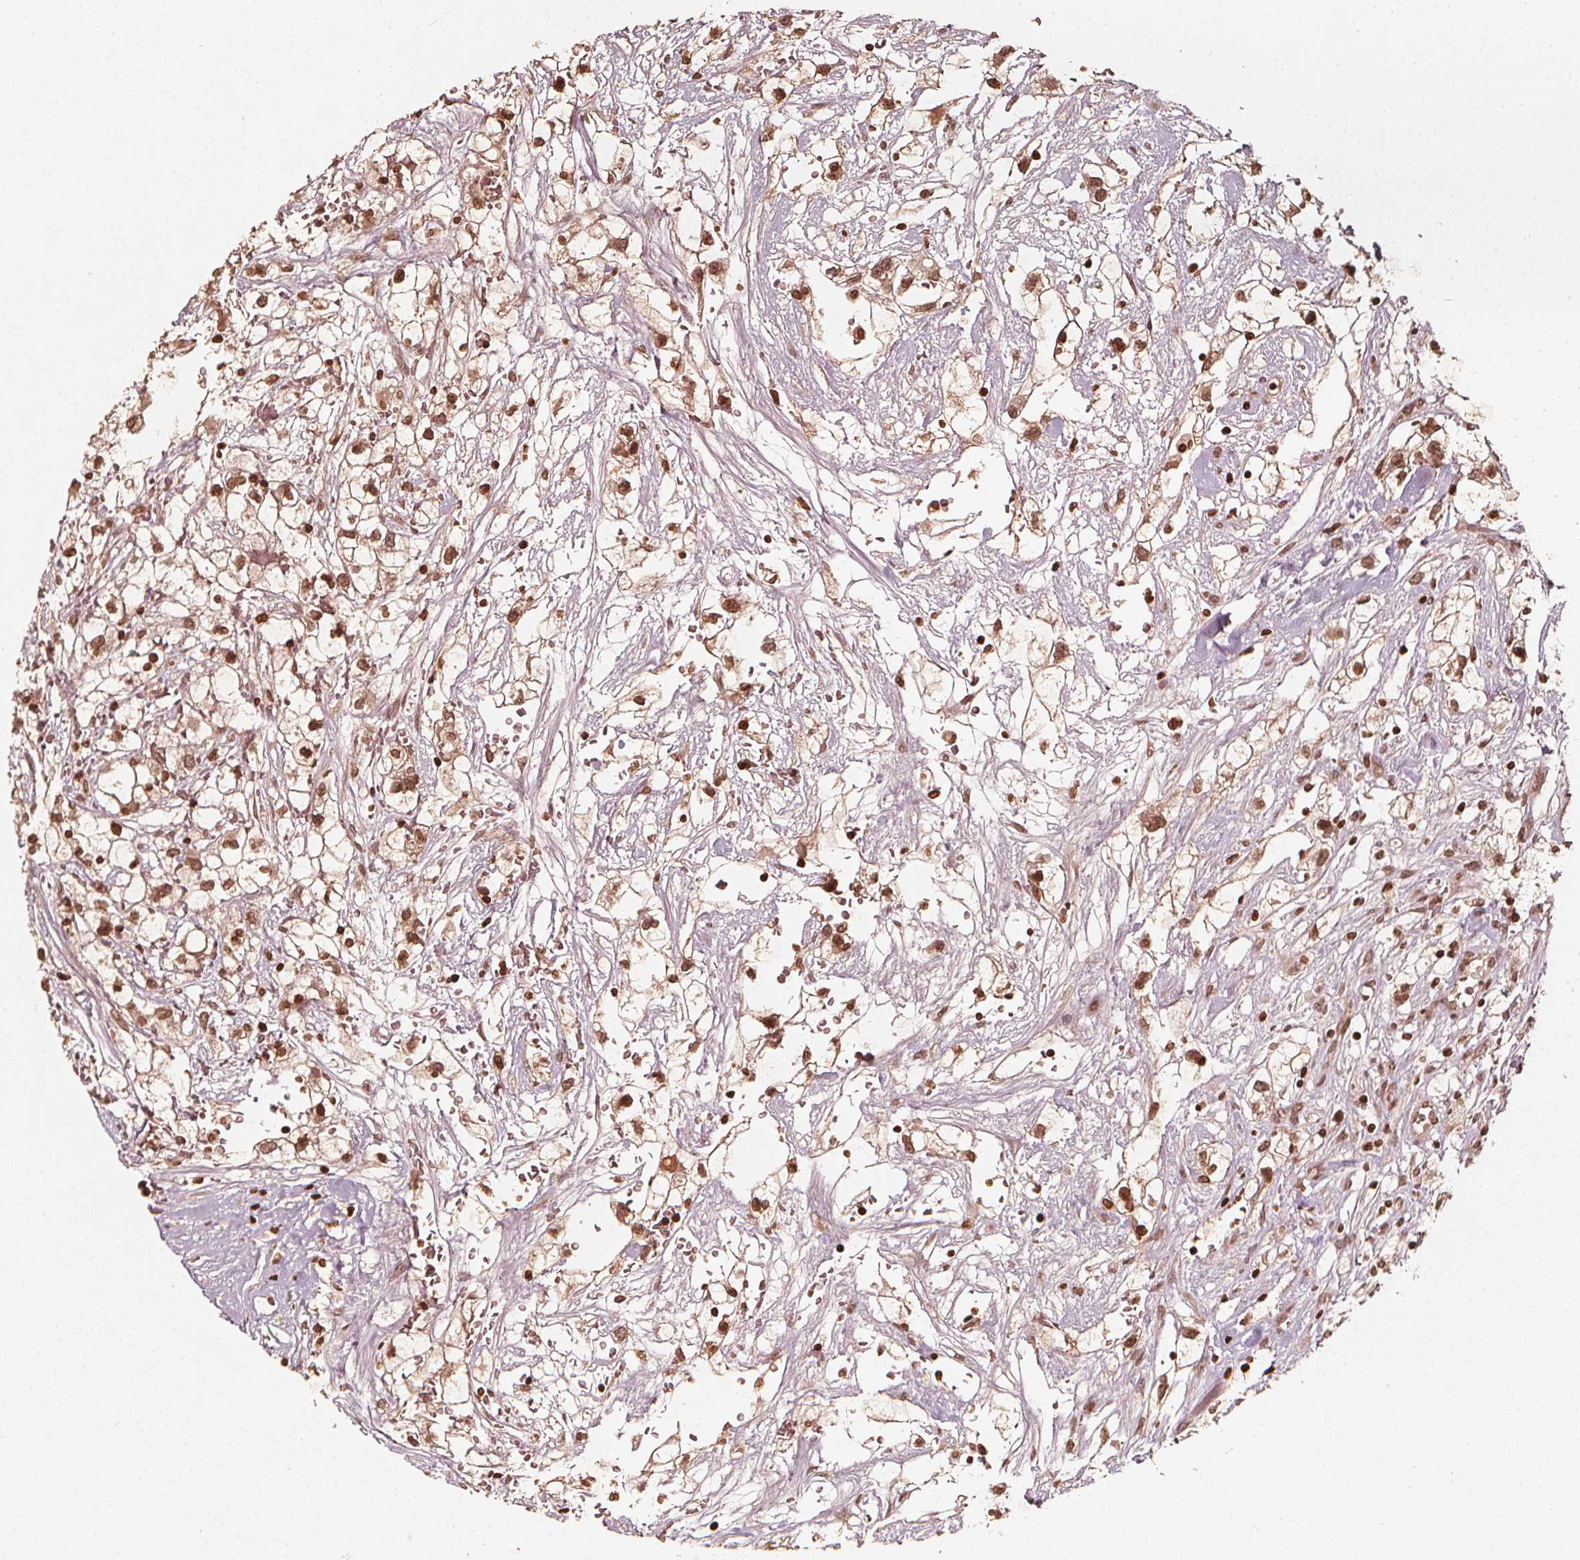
{"staining": {"intensity": "moderate", "quantity": ">75%", "location": "nuclear"}, "tissue": "renal cancer", "cell_type": "Tumor cells", "image_type": "cancer", "snomed": [{"axis": "morphology", "description": "Adenocarcinoma, NOS"}, {"axis": "topography", "description": "Kidney"}], "caption": "Renal cancer (adenocarcinoma) stained with IHC demonstrates moderate nuclear staining in about >75% of tumor cells.", "gene": "H3C14", "patient": {"sex": "male", "age": 59}}